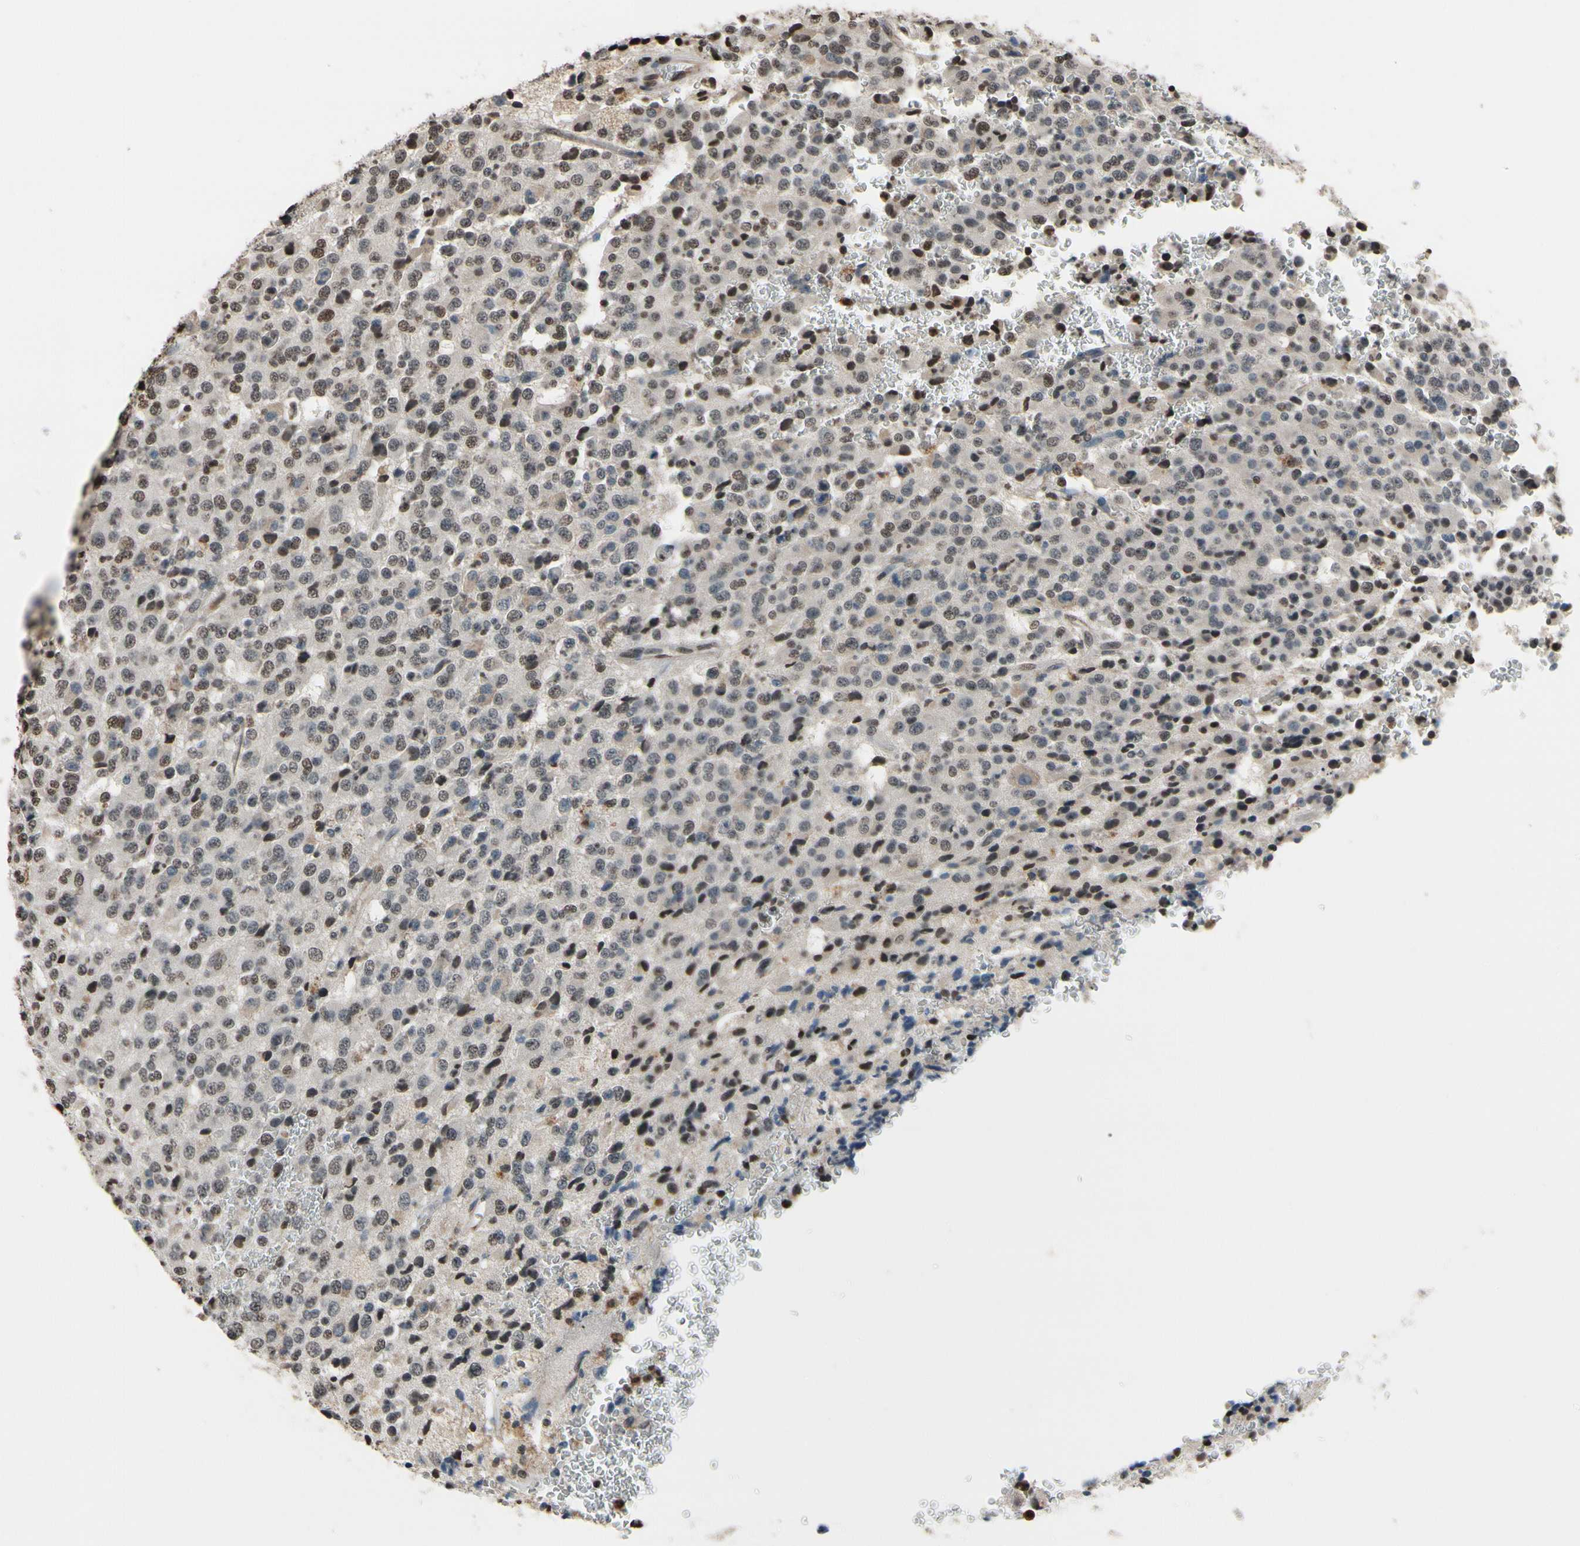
{"staining": {"intensity": "weak", "quantity": "<25%", "location": "nuclear"}, "tissue": "glioma", "cell_type": "Tumor cells", "image_type": "cancer", "snomed": [{"axis": "morphology", "description": "Glioma, malignant, High grade"}, {"axis": "topography", "description": "pancreas cauda"}], "caption": "The photomicrograph demonstrates no significant positivity in tumor cells of glioma.", "gene": "HIPK2", "patient": {"sex": "male", "age": 60}}